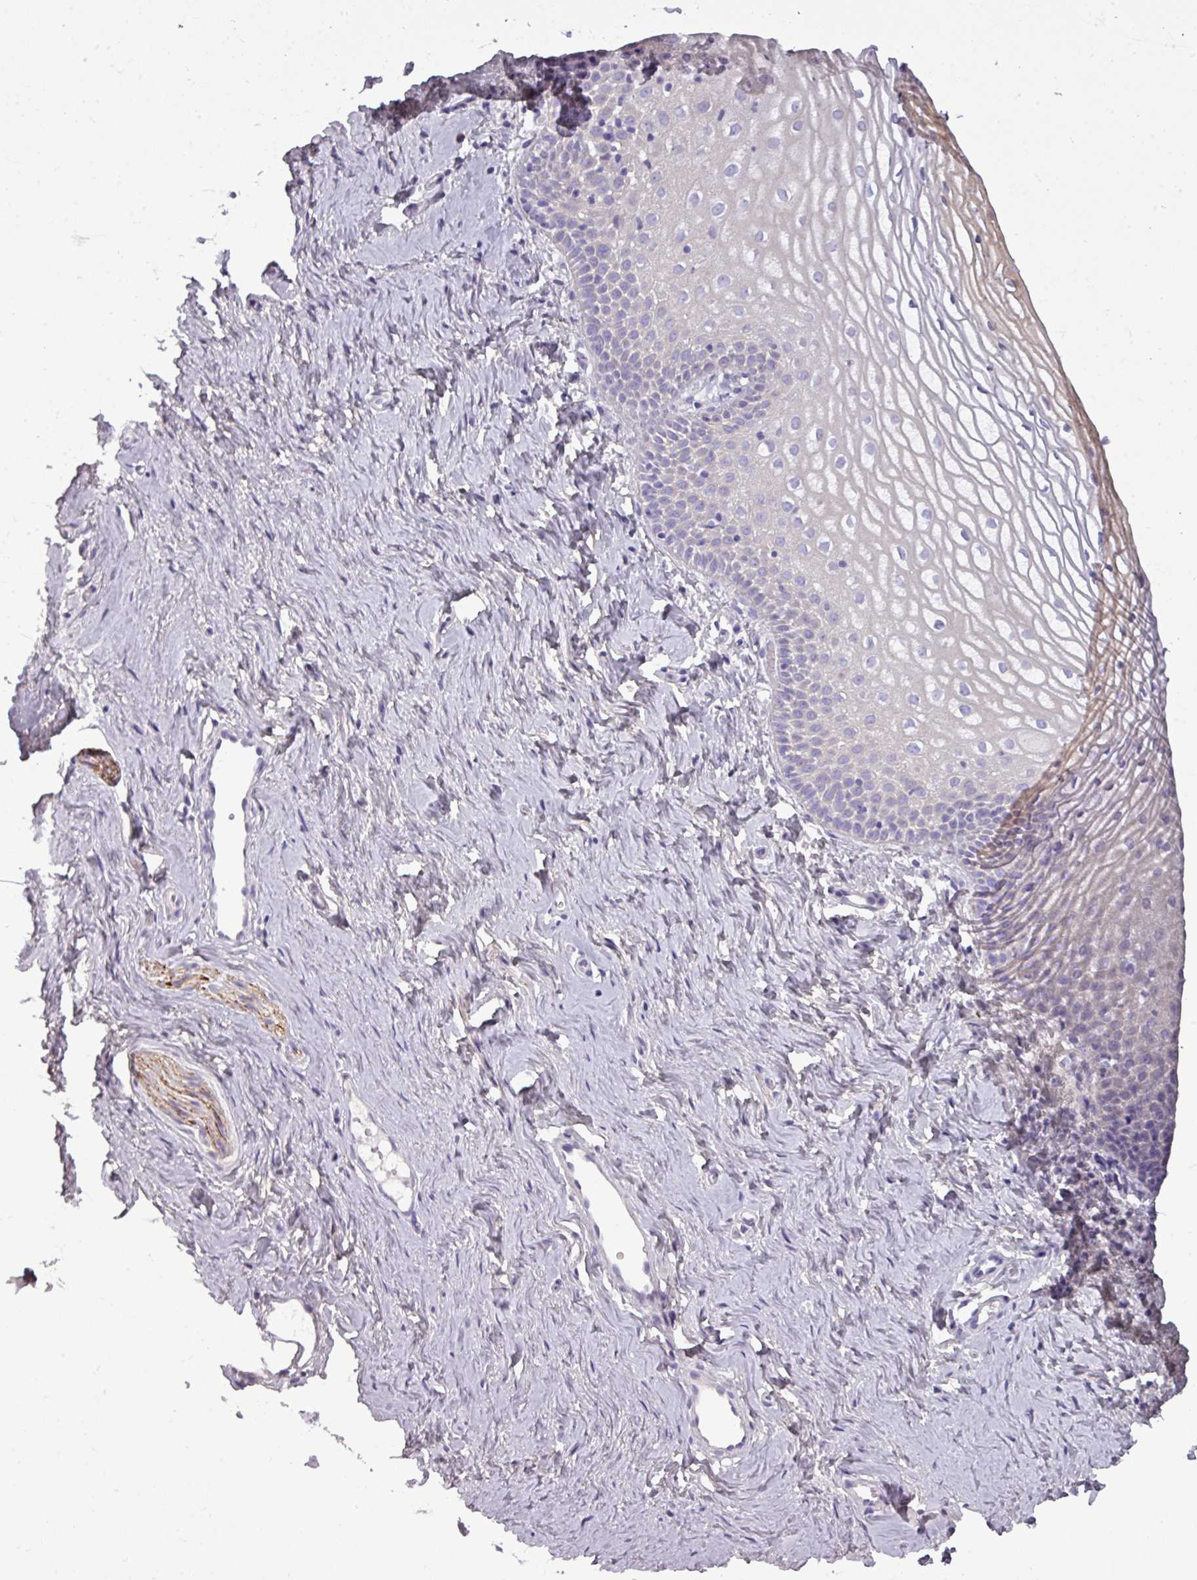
{"staining": {"intensity": "negative", "quantity": "none", "location": "none"}, "tissue": "vagina", "cell_type": "Squamous epithelial cells", "image_type": "normal", "snomed": [{"axis": "morphology", "description": "Normal tissue, NOS"}, {"axis": "topography", "description": "Vagina"}], "caption": "High magnification brightfield microscopy of benign vagina stained with DAB (brown) and counterstained with hematoxylin (blue): squamous epithelial cells show no significant expression. (IHC, brightfield microscopy, high magnification).", "gene": "DNAAF9", "patient": {"sex": "female", "age": 56}}